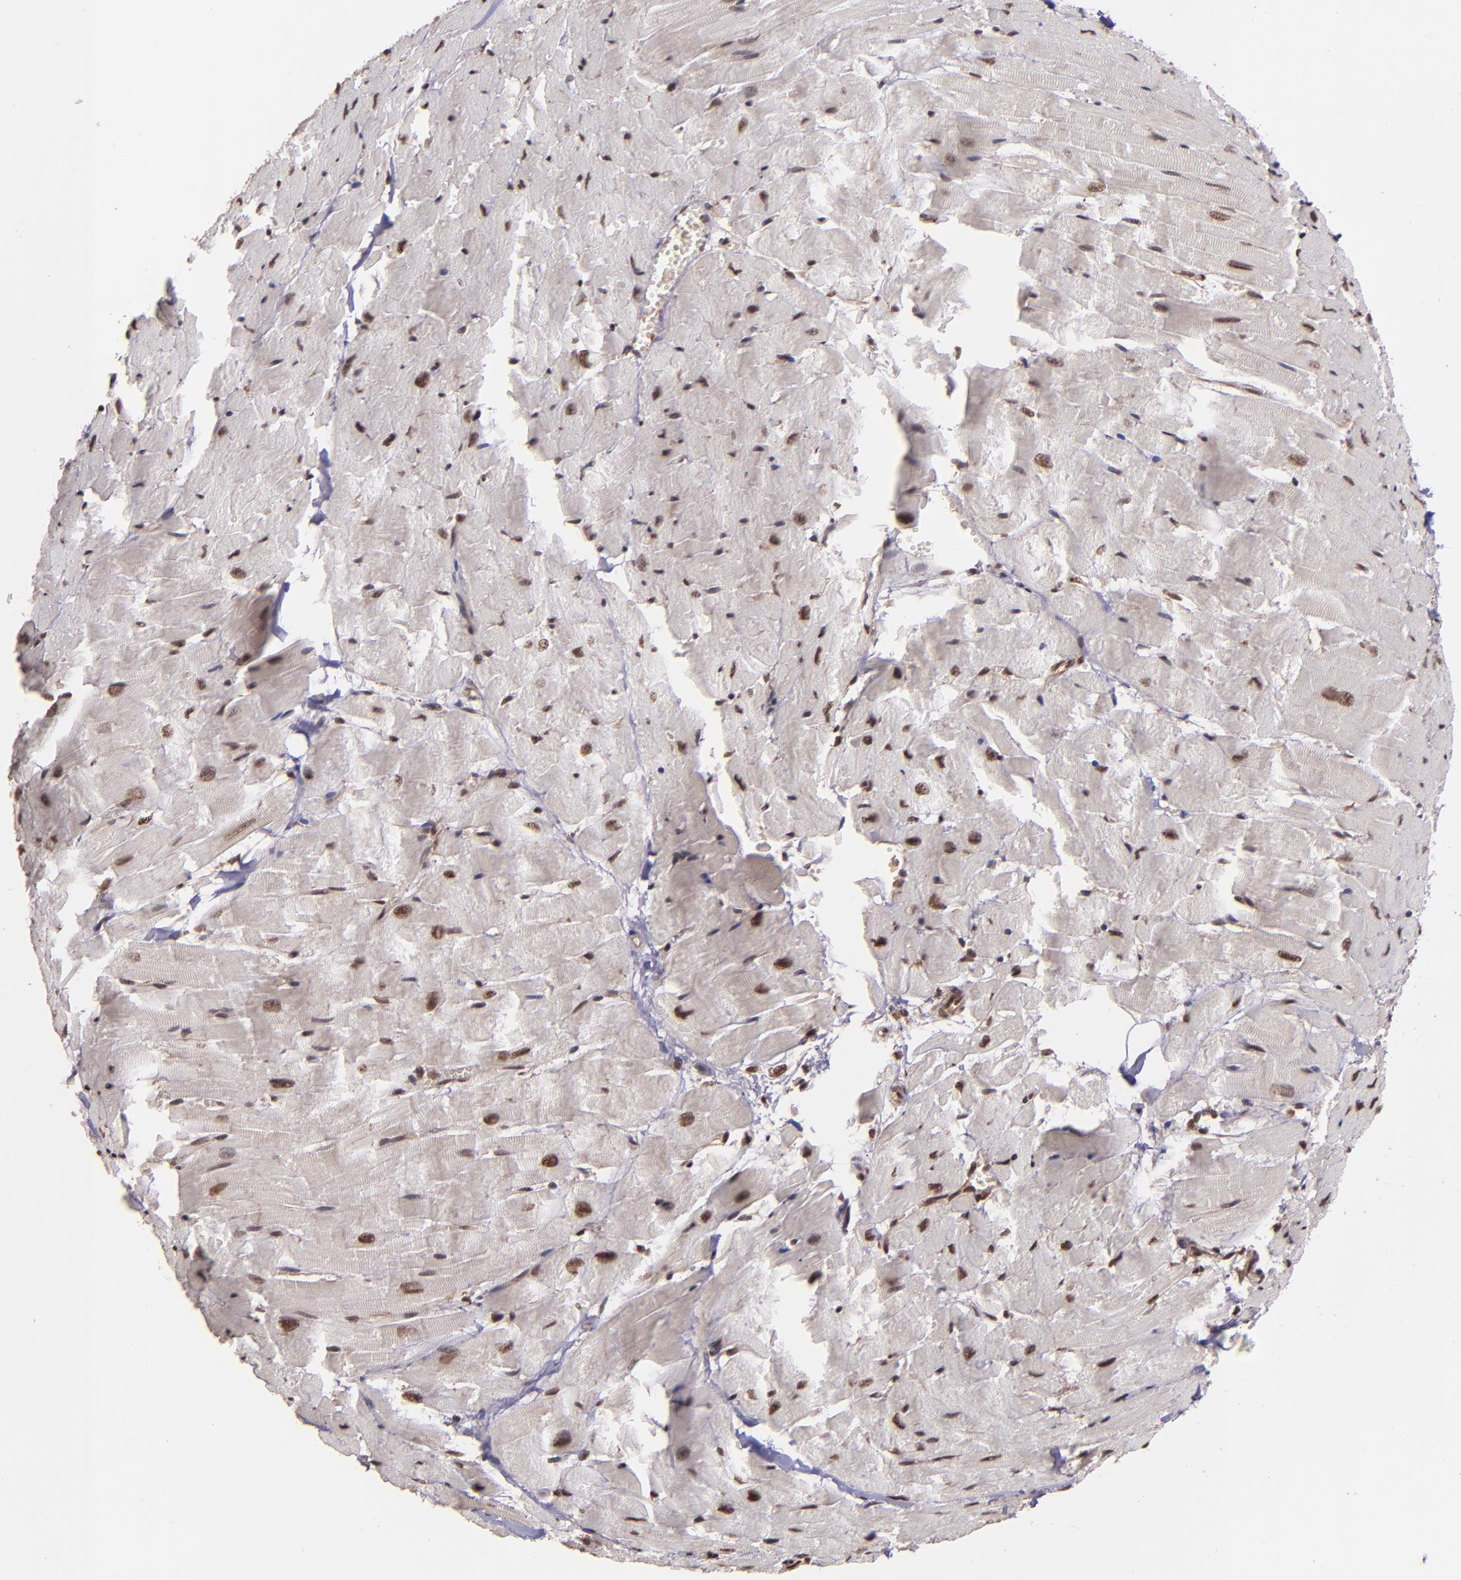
{"staining": {"intensity": "moderate", "quantity": ">75%", "location": "nuclear"}, "tissue": "heart muscle", "cell_type": "Cardiomyocytes", "image_type": "normal", "snomed": [{"axis": "morphology", "description": "Normal tissue, NOS"}, {"axis": "topography", "description": "Heart"}], "caption": "Protein expression analysis of benign heart muscle displays moderate nuclear expression in approximately >75% of cardiomyocytes. (DAB IHC, brown staining for protein, blue staining for nuclei).", "gene": "PQBP1", "patient": {"sex": "female", "age": 19}}